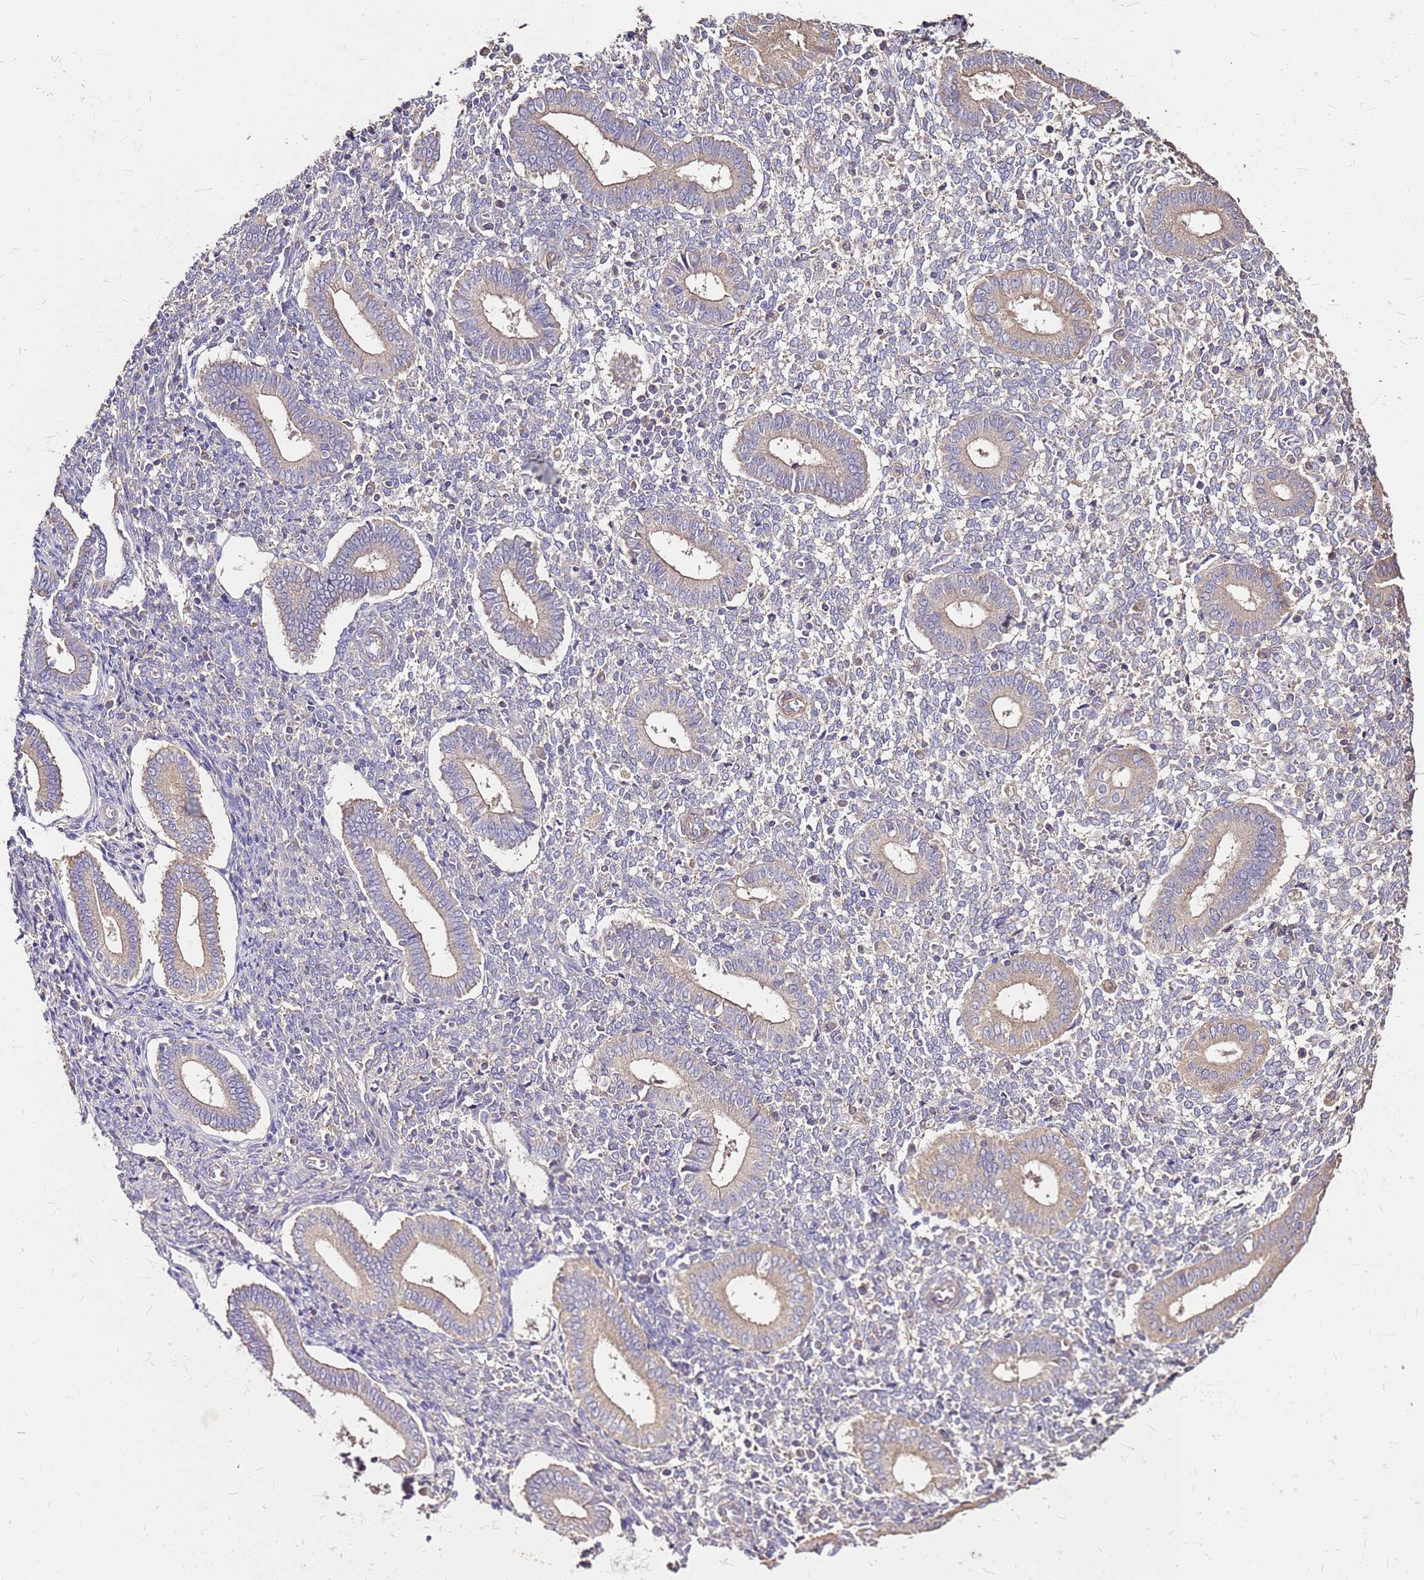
{"staining": {"intensity": "negative", "quantity": "none", "location": "none"}, "tissue": "endometrium", "cell_type": "Cells in endometrial stroma", "image_type": "normal", "snomed": [{"axis": "morphology", "description": "Normal tissue, NOS"}, {"axis": "topography", "description": "Endometrium"}], "caption": "Benign endometrium was stained to show a protein in brown. There is no significant positivity in cells in endometrial stroma.", "gene": "EXD3", "patient": {"sex": "female", "age": 44}}